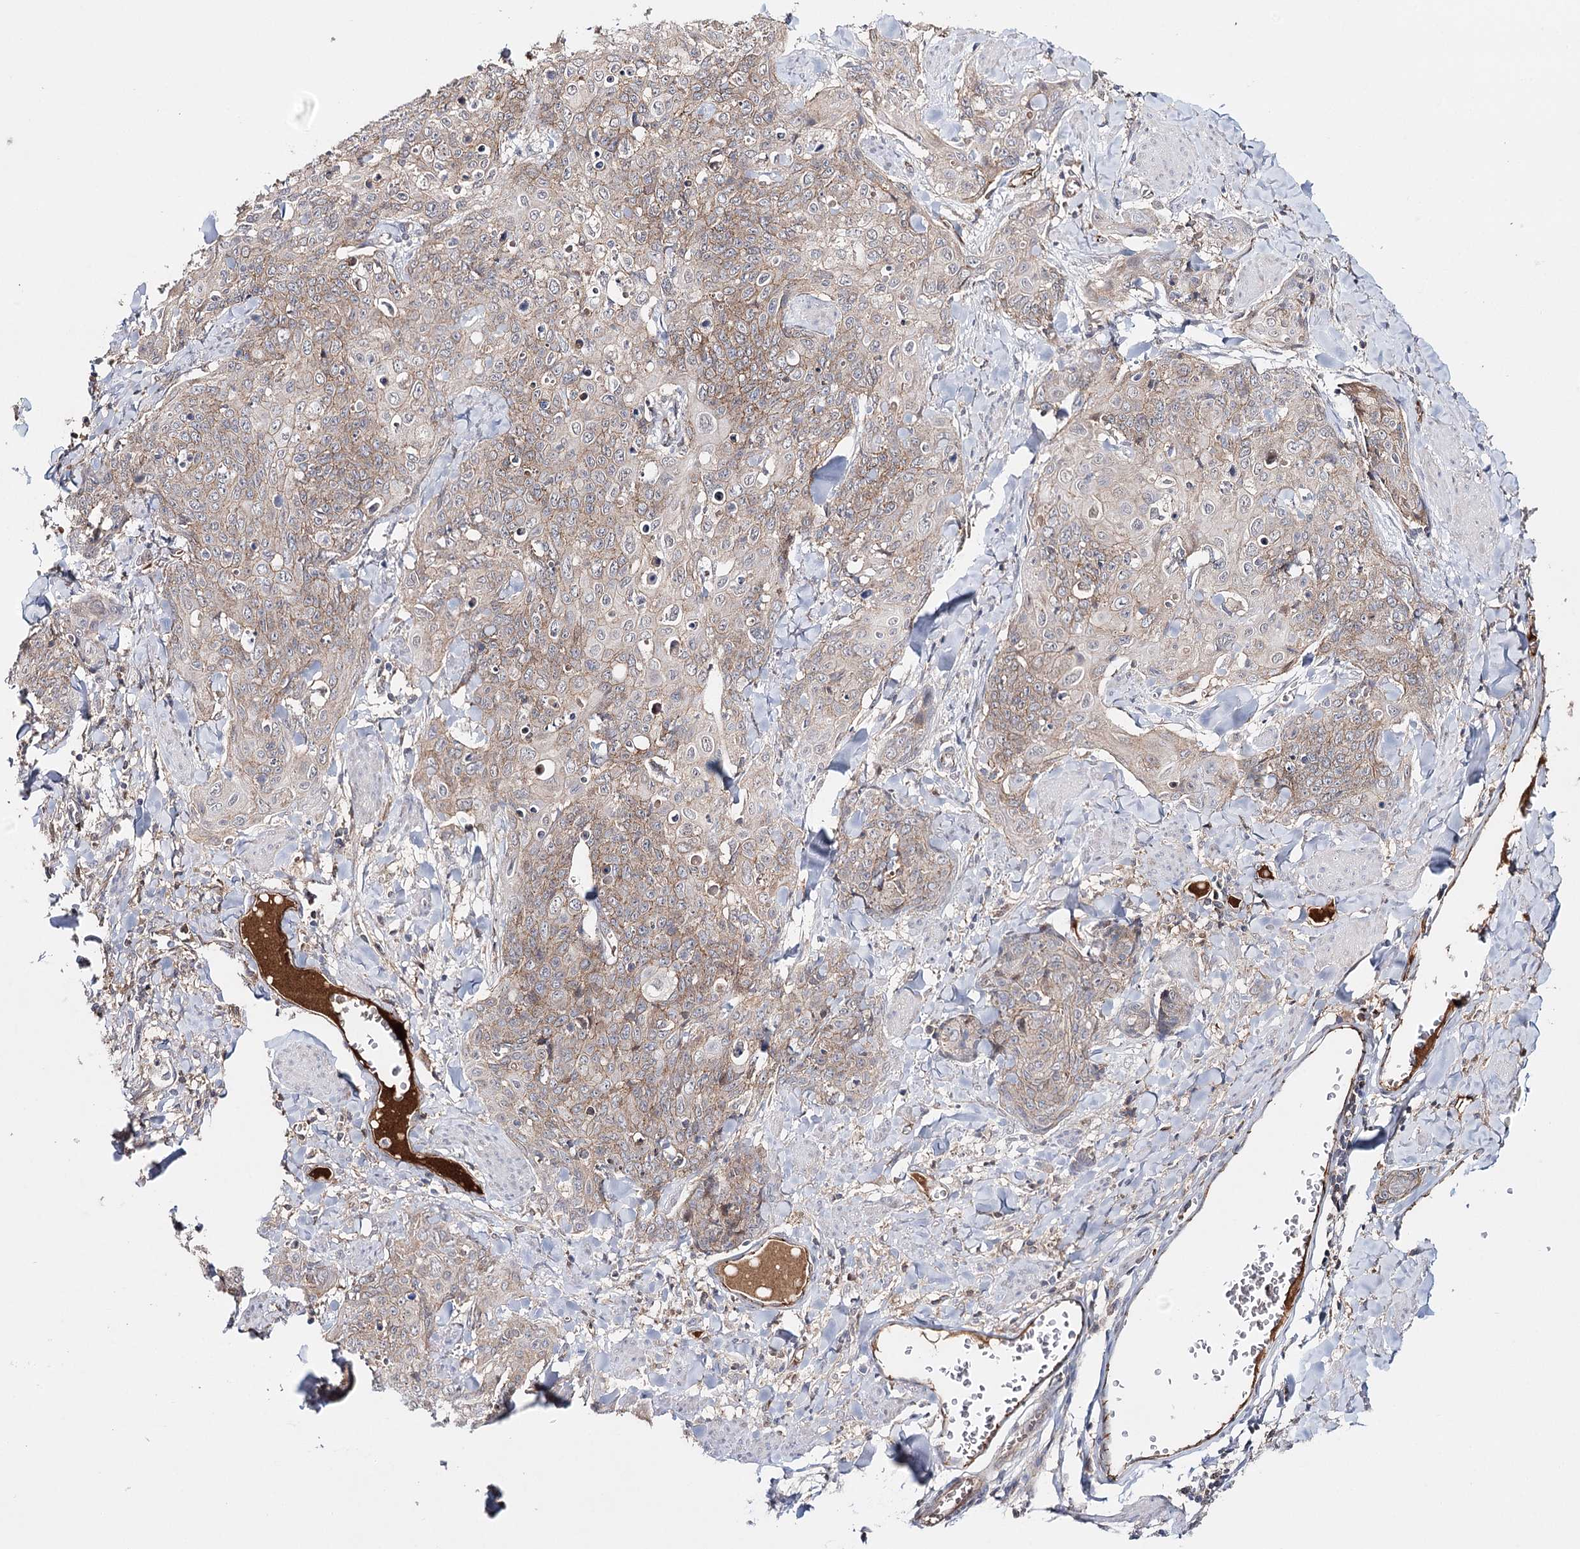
{"staining": {"intensity": "weak", "quantity": ">75%", "location": "cytoplasmic/membranous"}, "tissue": "skin cancer", "cell_type": "Tumor cells", "image_type": "cancer", "snomed": [{"axis": "morphology", "description": "Squamous cell carcinoma, NOS"}, {"axis": "topography", "description": "Skin"}, {"axis": "topography", "description": "Vulva"}], "caption": "A high-resolution photomicrograph shows immunohistochemistry (IHC) staining of skin cancer (squamous cell carcinoma), which exhibits weak cytoplasmic/membranous positivity in approximately >75% of tumor cells.", "gene": "PKP4", "patient": {"sex": "female", "age": 85}}